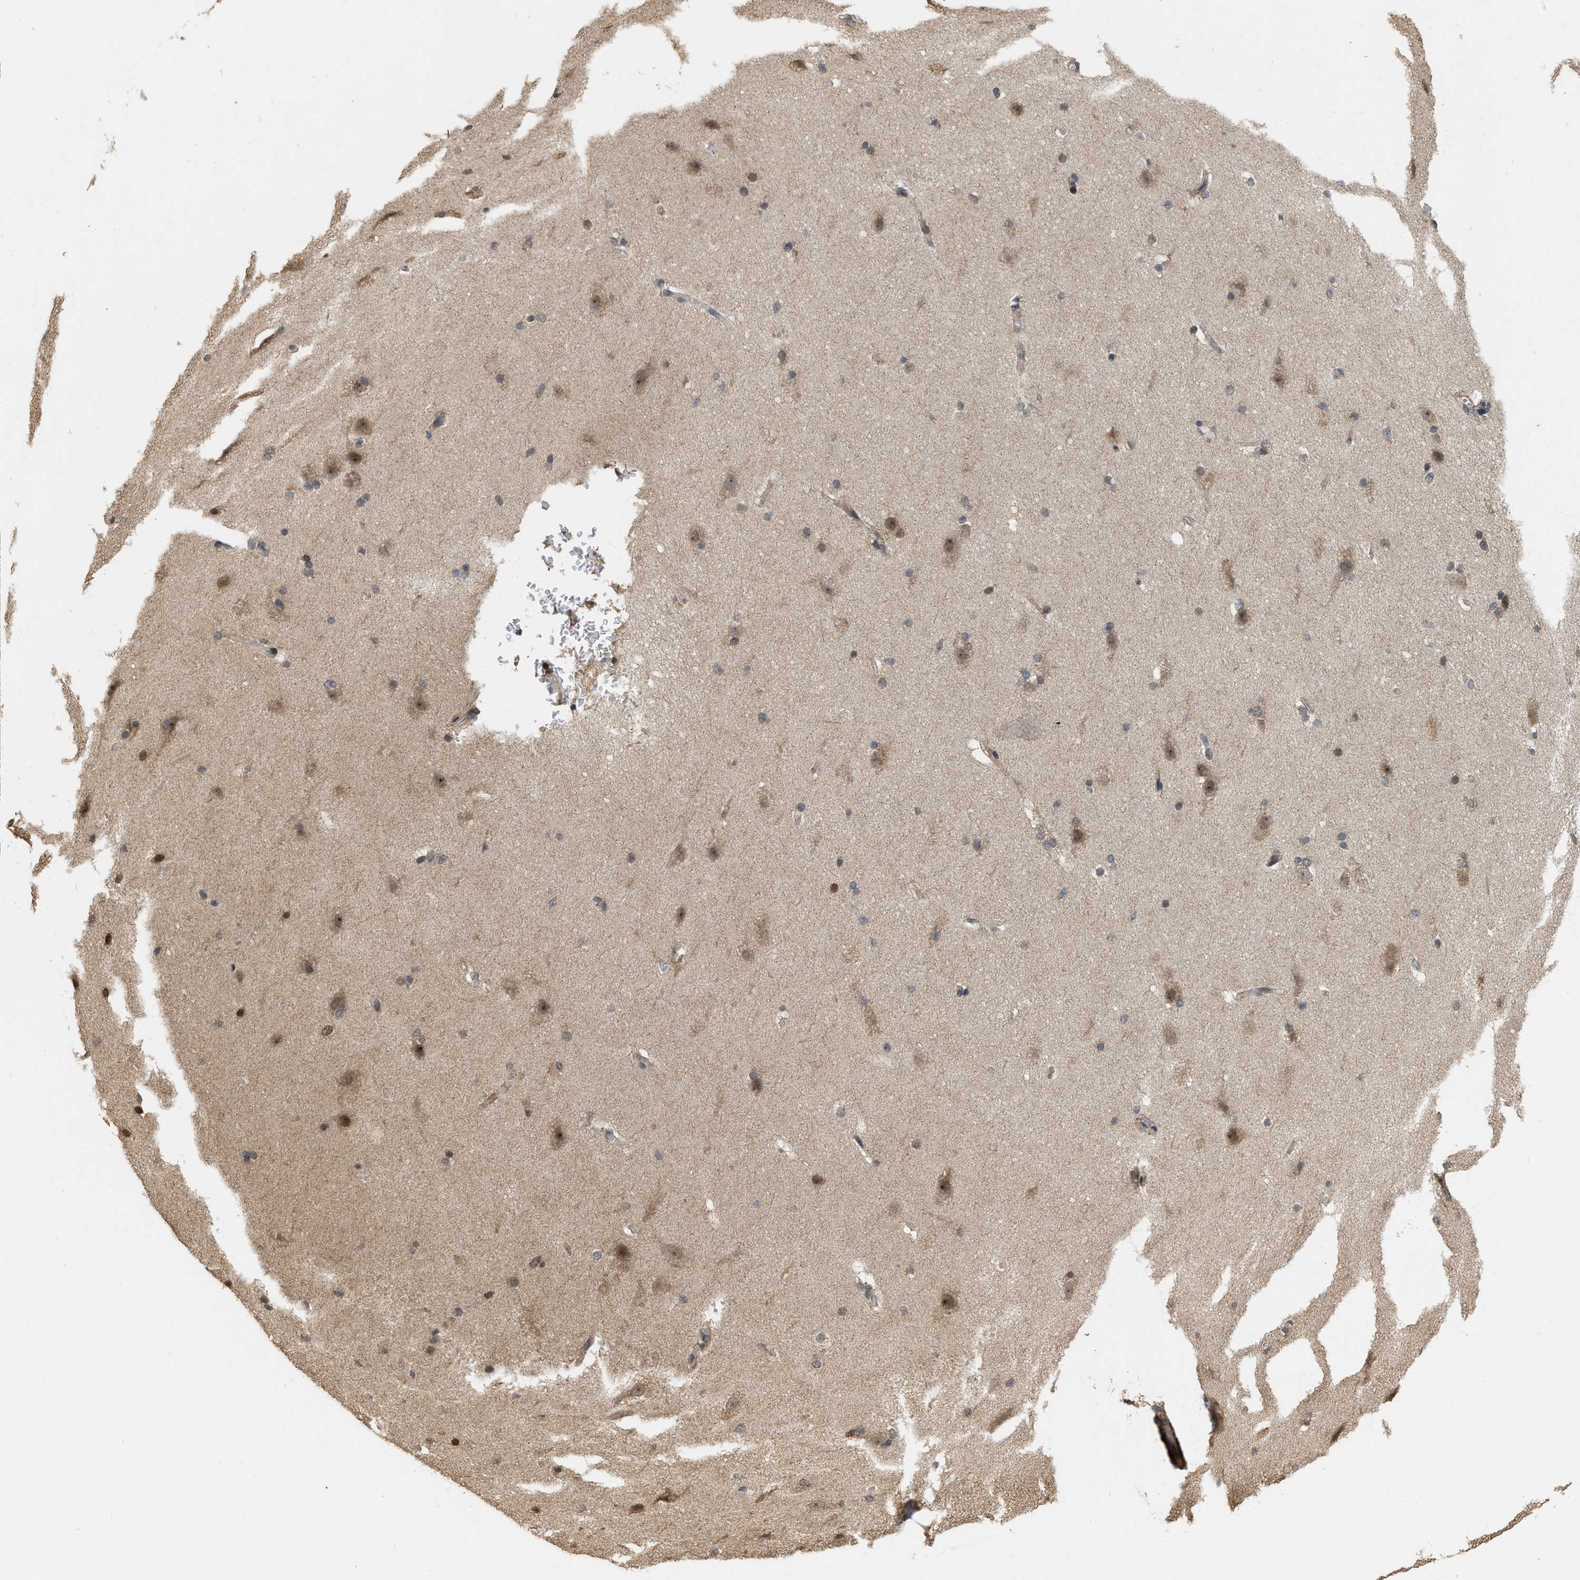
{"staining": {"intensity": "moderate", "quantity": "25%-75%", "location": "cytoplasmic/membranous"}, "tissue": "cerebral cortex", "cell_type": "Endothelial cells", "image_type": "normal", "snomed": [{"axis": "morphology", "description": "Normal tissue, NOS"}, {"axis": "topography", "description": "Cerebral cortex"}, {"axis": "topography", "description": "Hippocampus"}], "caption": "IHC staining of normal cerebral cortex, which exhibits medium levels of moderate cytoplasmic/membranous positivity in approximately 25%-75% of endothelial cells indicating moderate cytoplasmic/membranous protein expression. The staining was performed using DAB (brown) for protein detection and nuclei were counterstained in hematoxylin (blue).", "gene": "ELP2", "patient": {"sex": "female", "age": 19}}